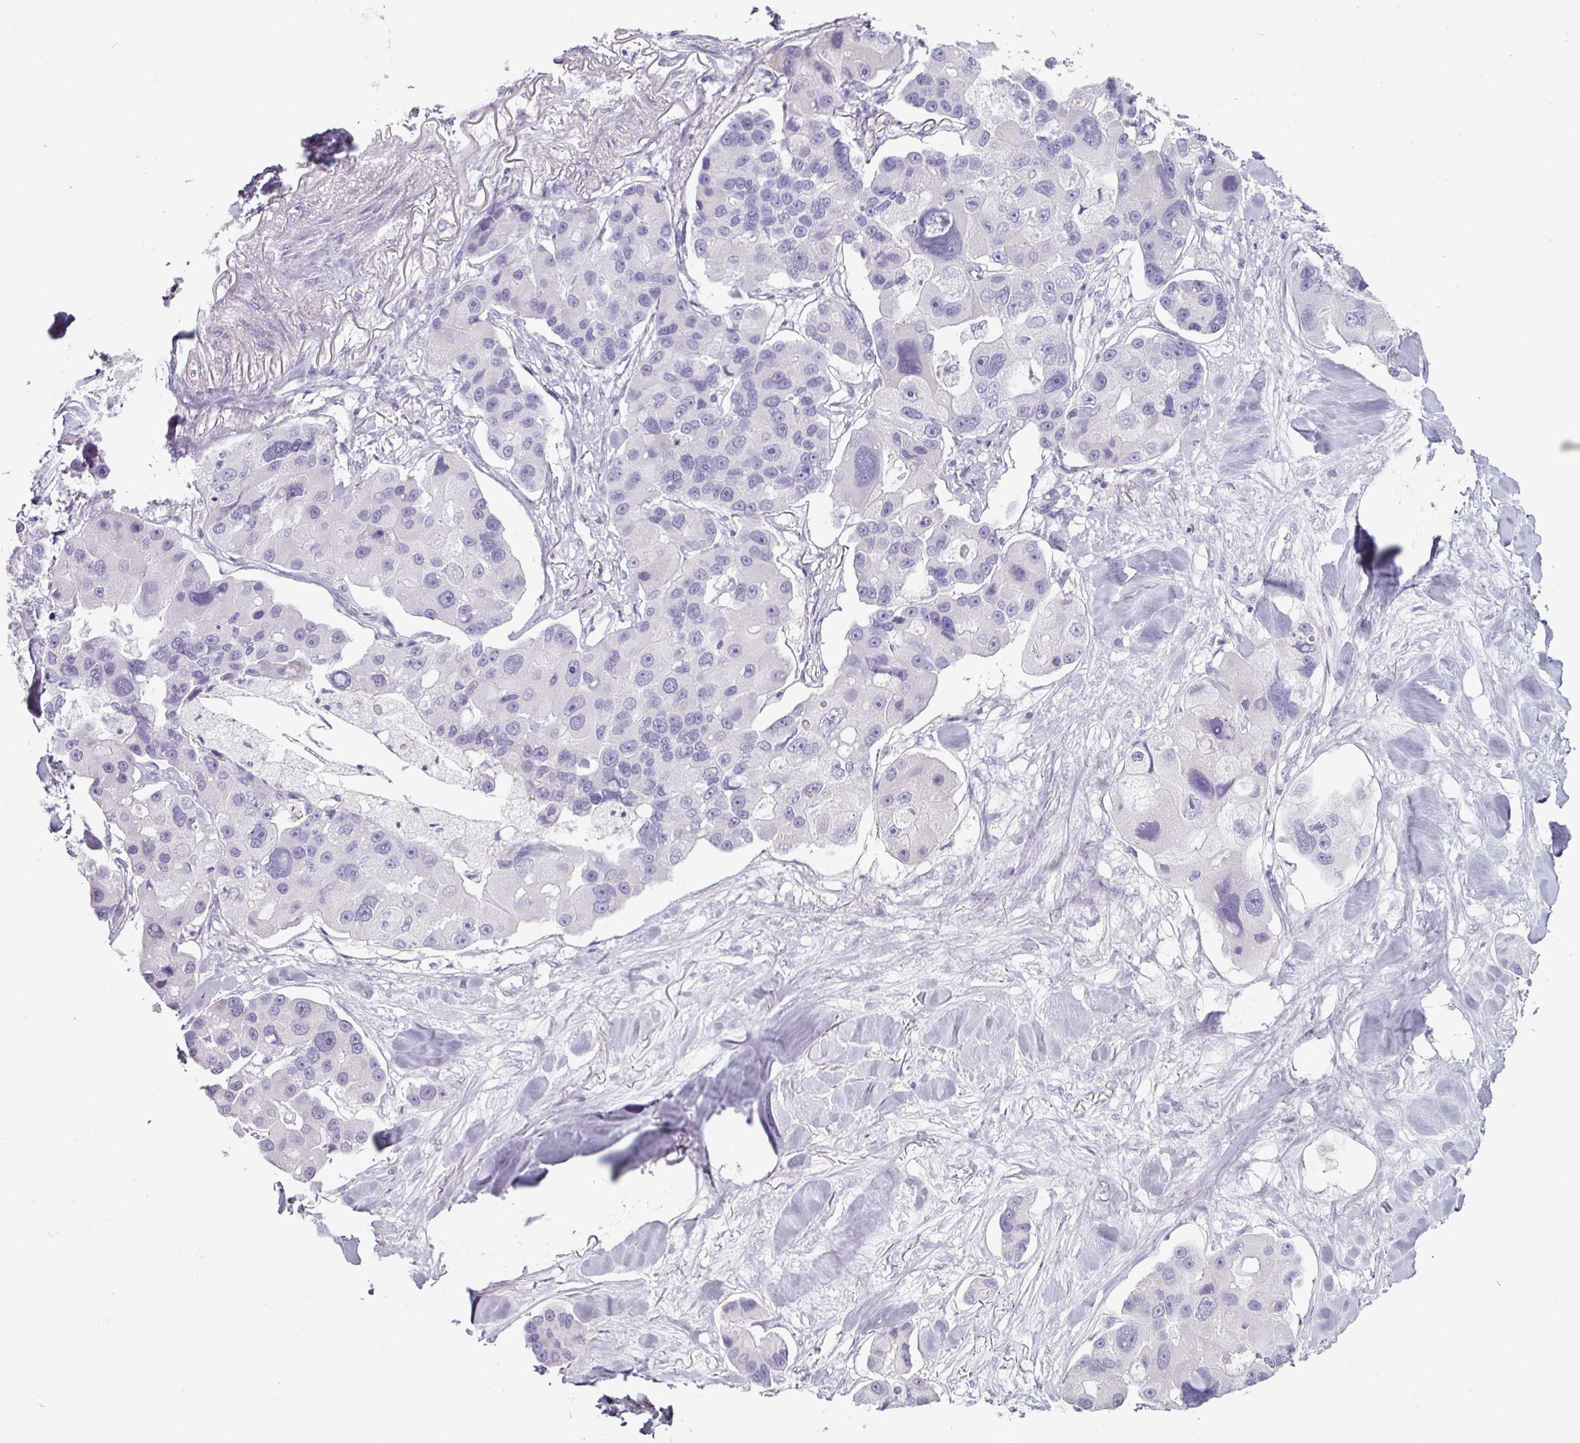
{"staining": {"intensity": "negative", "quantity": "none", "location": "none"}, "tissue": "lung cancer", "cell_type": "Tumor cells", "image_type": "cancer", "snomed": [{"axis": "morphology", "description": "Adenocarcinoma, NOS"}, {"axis": "topography", "description": "Lung"}], "caption": "A histopathology image of lung cancer (adenocarcinoma) stained for a protein reveals no brown staining in tumor cells.", "gene": "CLCA1", "patient": {"sex": "female", "age": 54}}